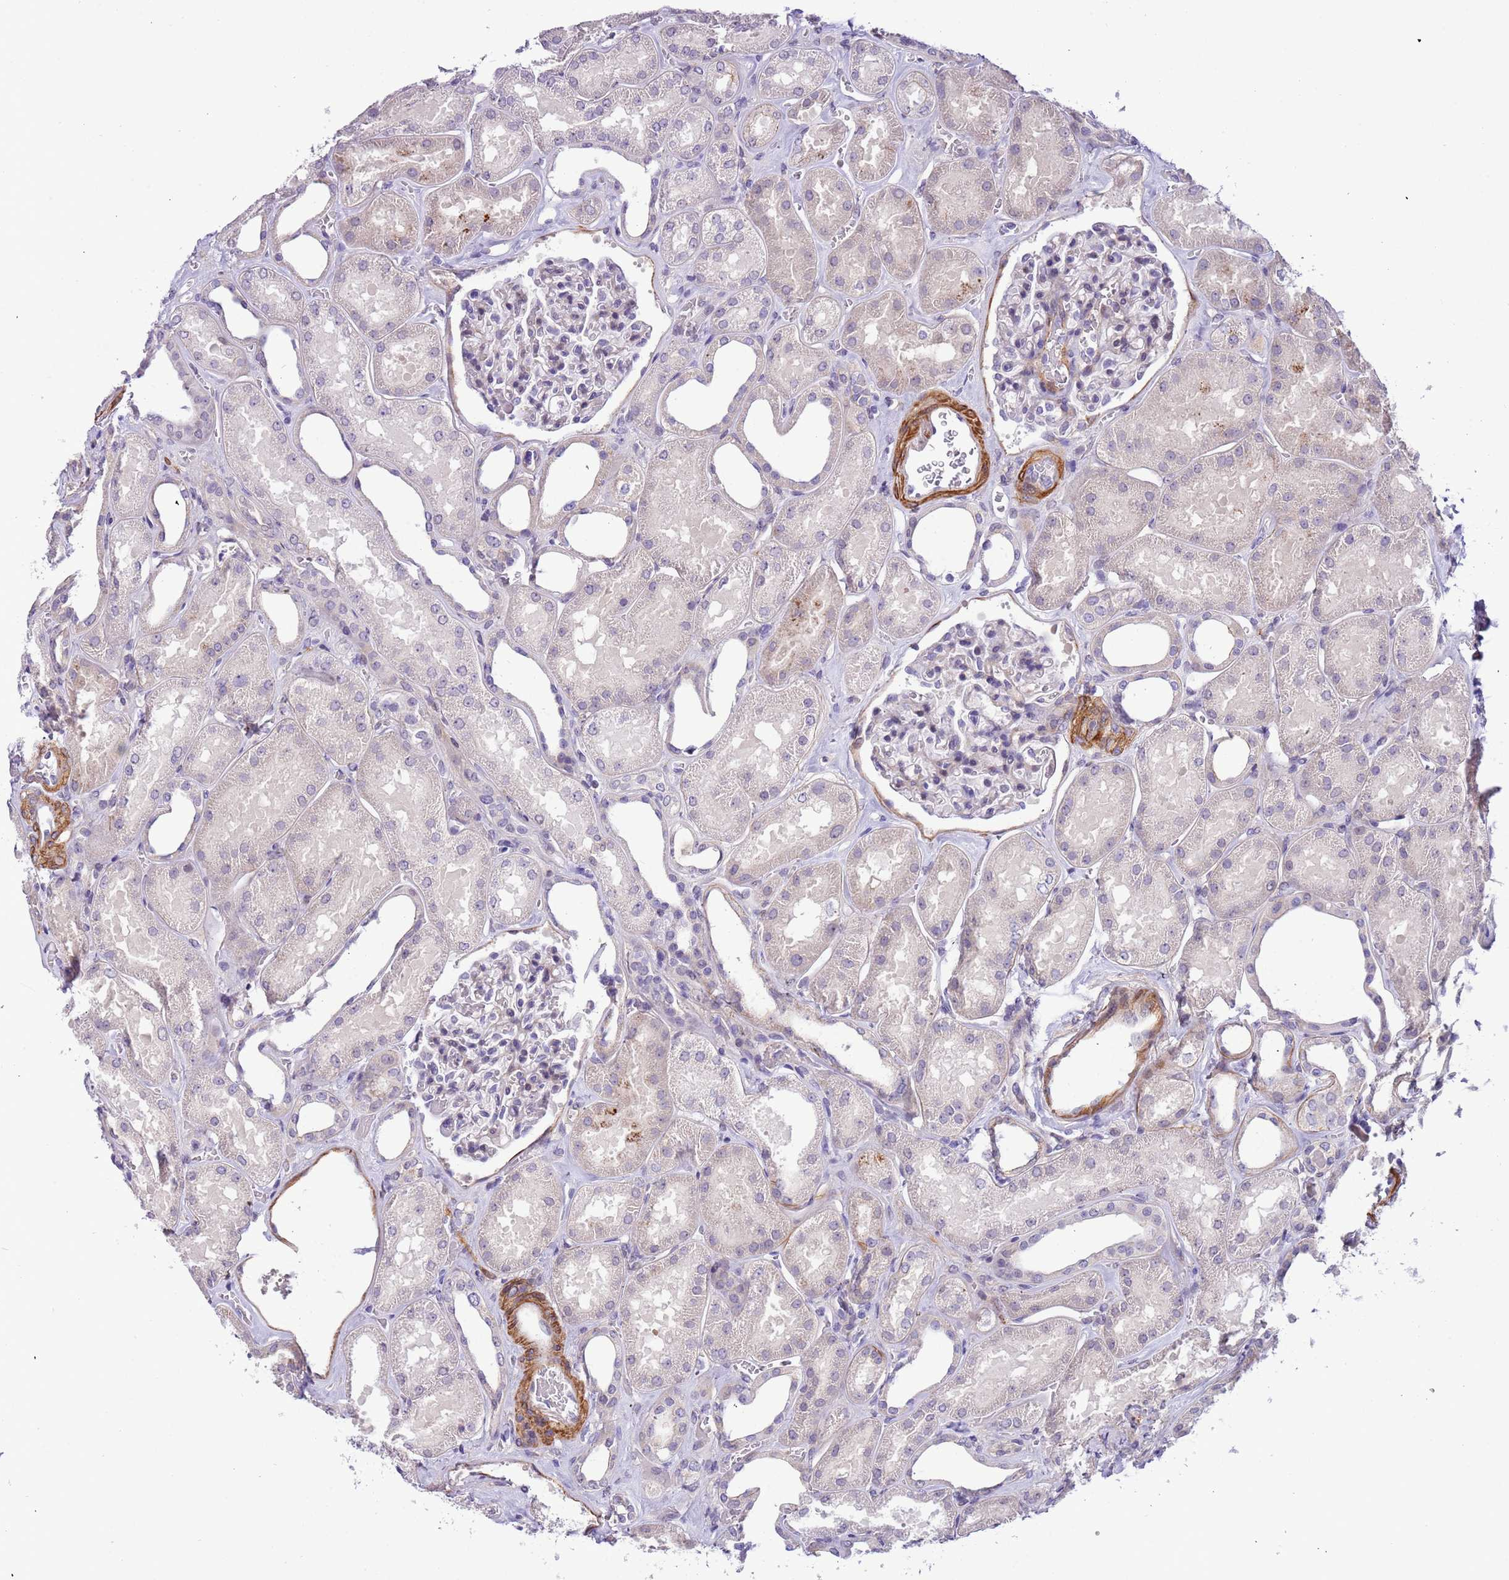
{"staining": {"intensity": "negative", "quantity": "none", "location": "none"}, "tissue": "kidney", "cell_type": "Cells in glomeruli", "image_type": "normal", "snomed": [{"axis": "morphology", "description": "Normal tissue, NOS"}, {"axis": "morphology", "description": "Adenocarcinoma, NOS"}, {"axis": "topography", "description": "Kidney"}], "caption": "Immunohistochemistry (IHC) of normal kidney shows no staining in cells in glomeruli.", "gene": "PLEKHH1", "patient": {"sex": "female", "age": 68}}